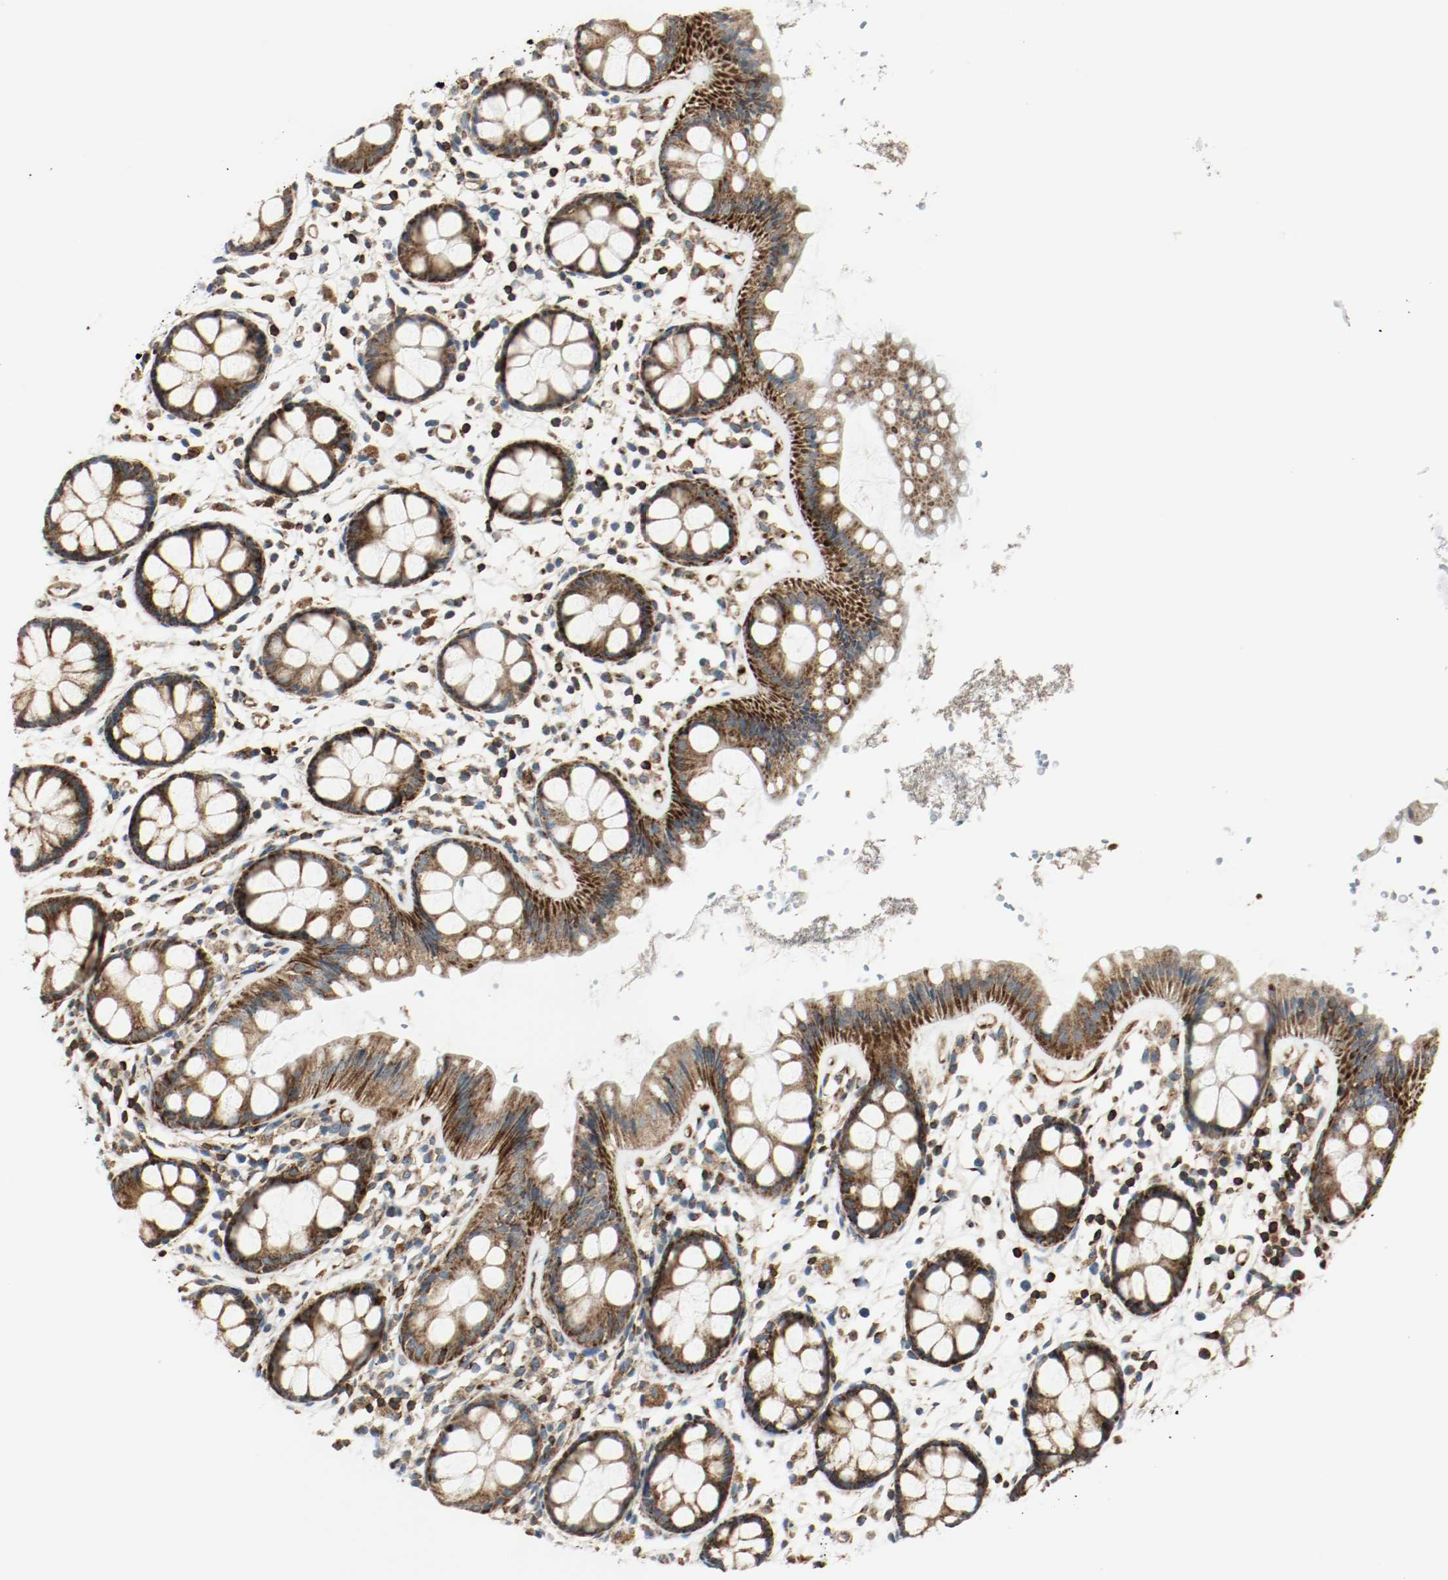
{"staining": {"intensity": "strong", "quantity": ">75%", "location": "cytoplasmic/membranous"}, "tissue": "rectum", "cell_type": "Glandular cells", "image_type": "normal", "snomed": [{"axis": "morphology", "description": "Normal tissue, NOS"}, {"axis": "topography", "description": "Rectum"}], "caption": "Glandular cells demonstrate high levels of strong cytoplasmic/membranous expression in approximately >75% of cells in benign rectum.", "gene": "PLCG1", "patient": {"sex": "female", "age": 66}}